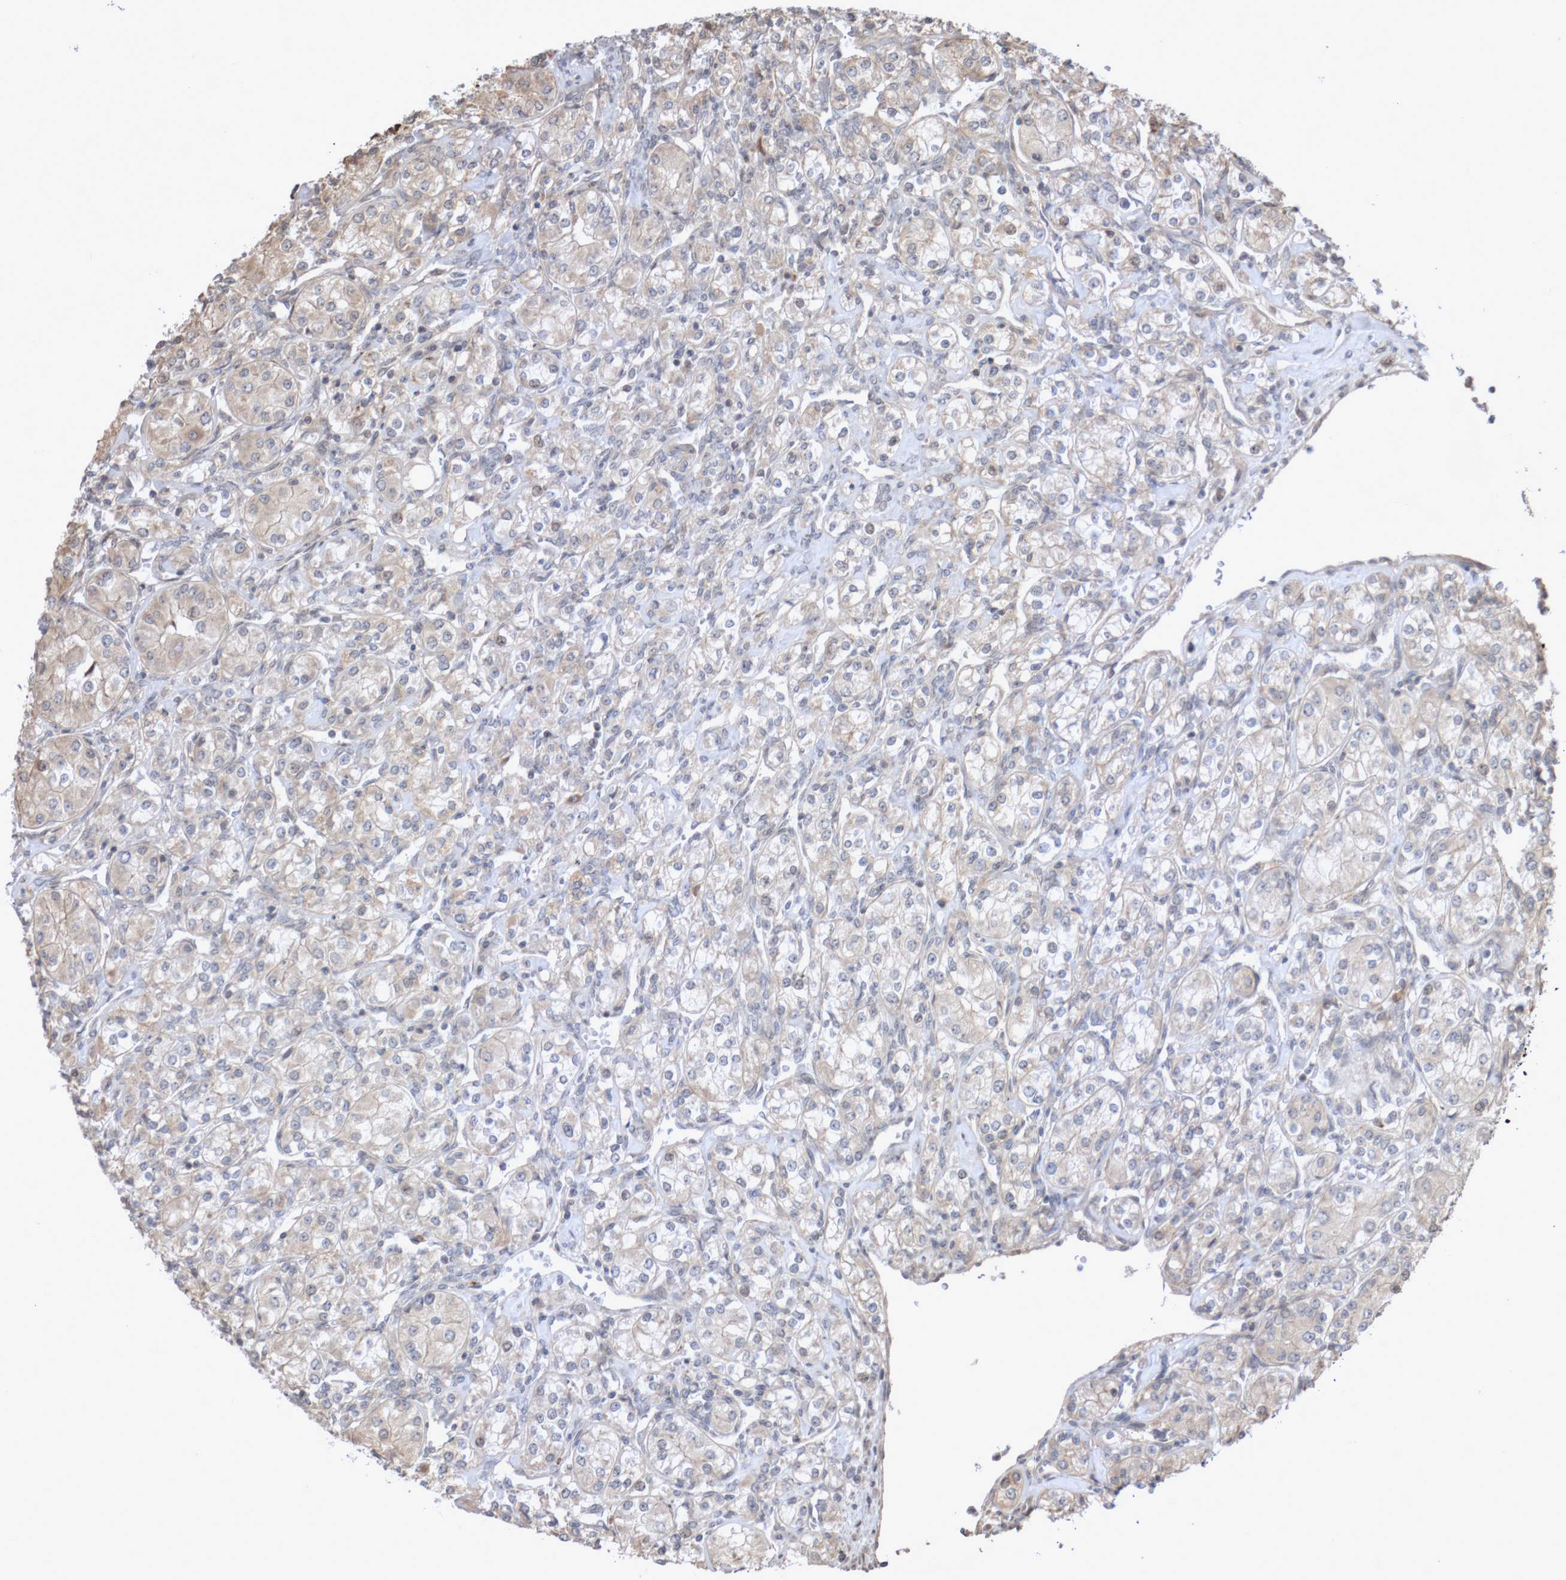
{"staining": {"intensity": "weak", "quantity": "<25%", "location": "cytoplasmic/membranous"}, "tissue": "renal cancer", "cell_type": "Tumor cells", "image_type": "cancer", "snomed": [{"axis": "morphology", "description": "Adenocarcinoma, NOS"}, {"axis": "topography", "description": "Kidney"}], "caption": "A high-resolution histopathology image shows immunohistochemistry (IHC) staining of adenocarcinoma (renal), which shows no significant positivity in tumor cells. The staining was performed using DAB (3,3'-diaminobenzidine) to visualize the protein expression in brown, while the nuclei were stained in blue with hematoxylin (Magnification: 20x).", "gene": "DPH7", "patient": {"sex": "male", "age": 77}}